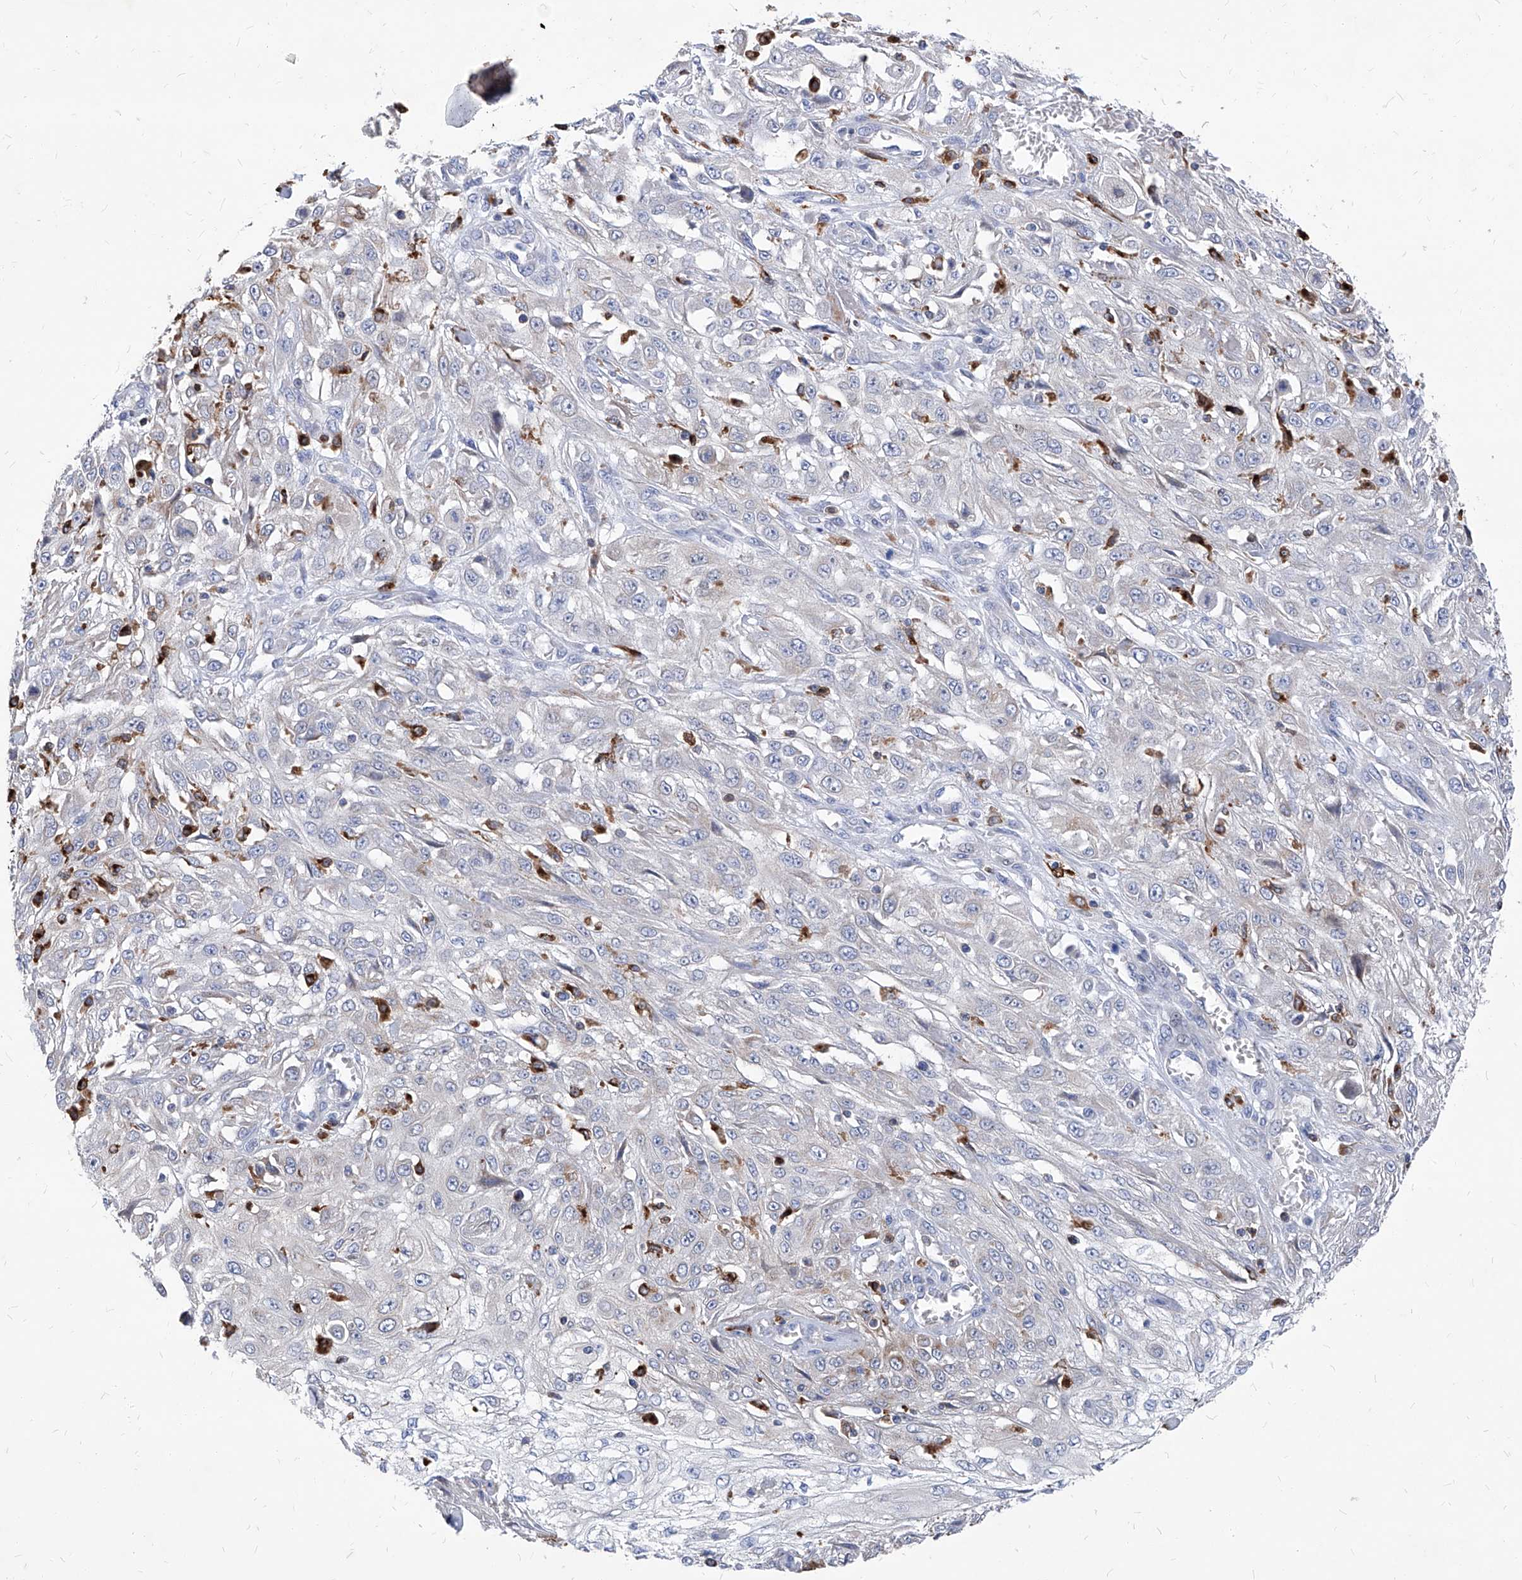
{"staining": {"intensity": "negative", "quantity": "none", "location": "none"}, "tissue": "skin cancer", "cell_type": "Tumor cells", "image_type": "cancer", "snomed": [{"axis": "morphology", "description": "Squamous cell carcinoma, NOS"}, {"axis": "morphology", "description": "Squamous cell carcinoma, metastatic, NOS"}, {"axis": "topography", "description": "Skin"}, {"axis": "topography", "description": "Lymph node"}], "caption": "An immunohistochemistry histopathology image of skin cancer (squamous cell carcinoma) is shown. There is no staining in tumor cells of skin cancer (squamous cell carcinoma).", "gene": "UBOX5", "patient": {"sex": "male", "age": 75}}